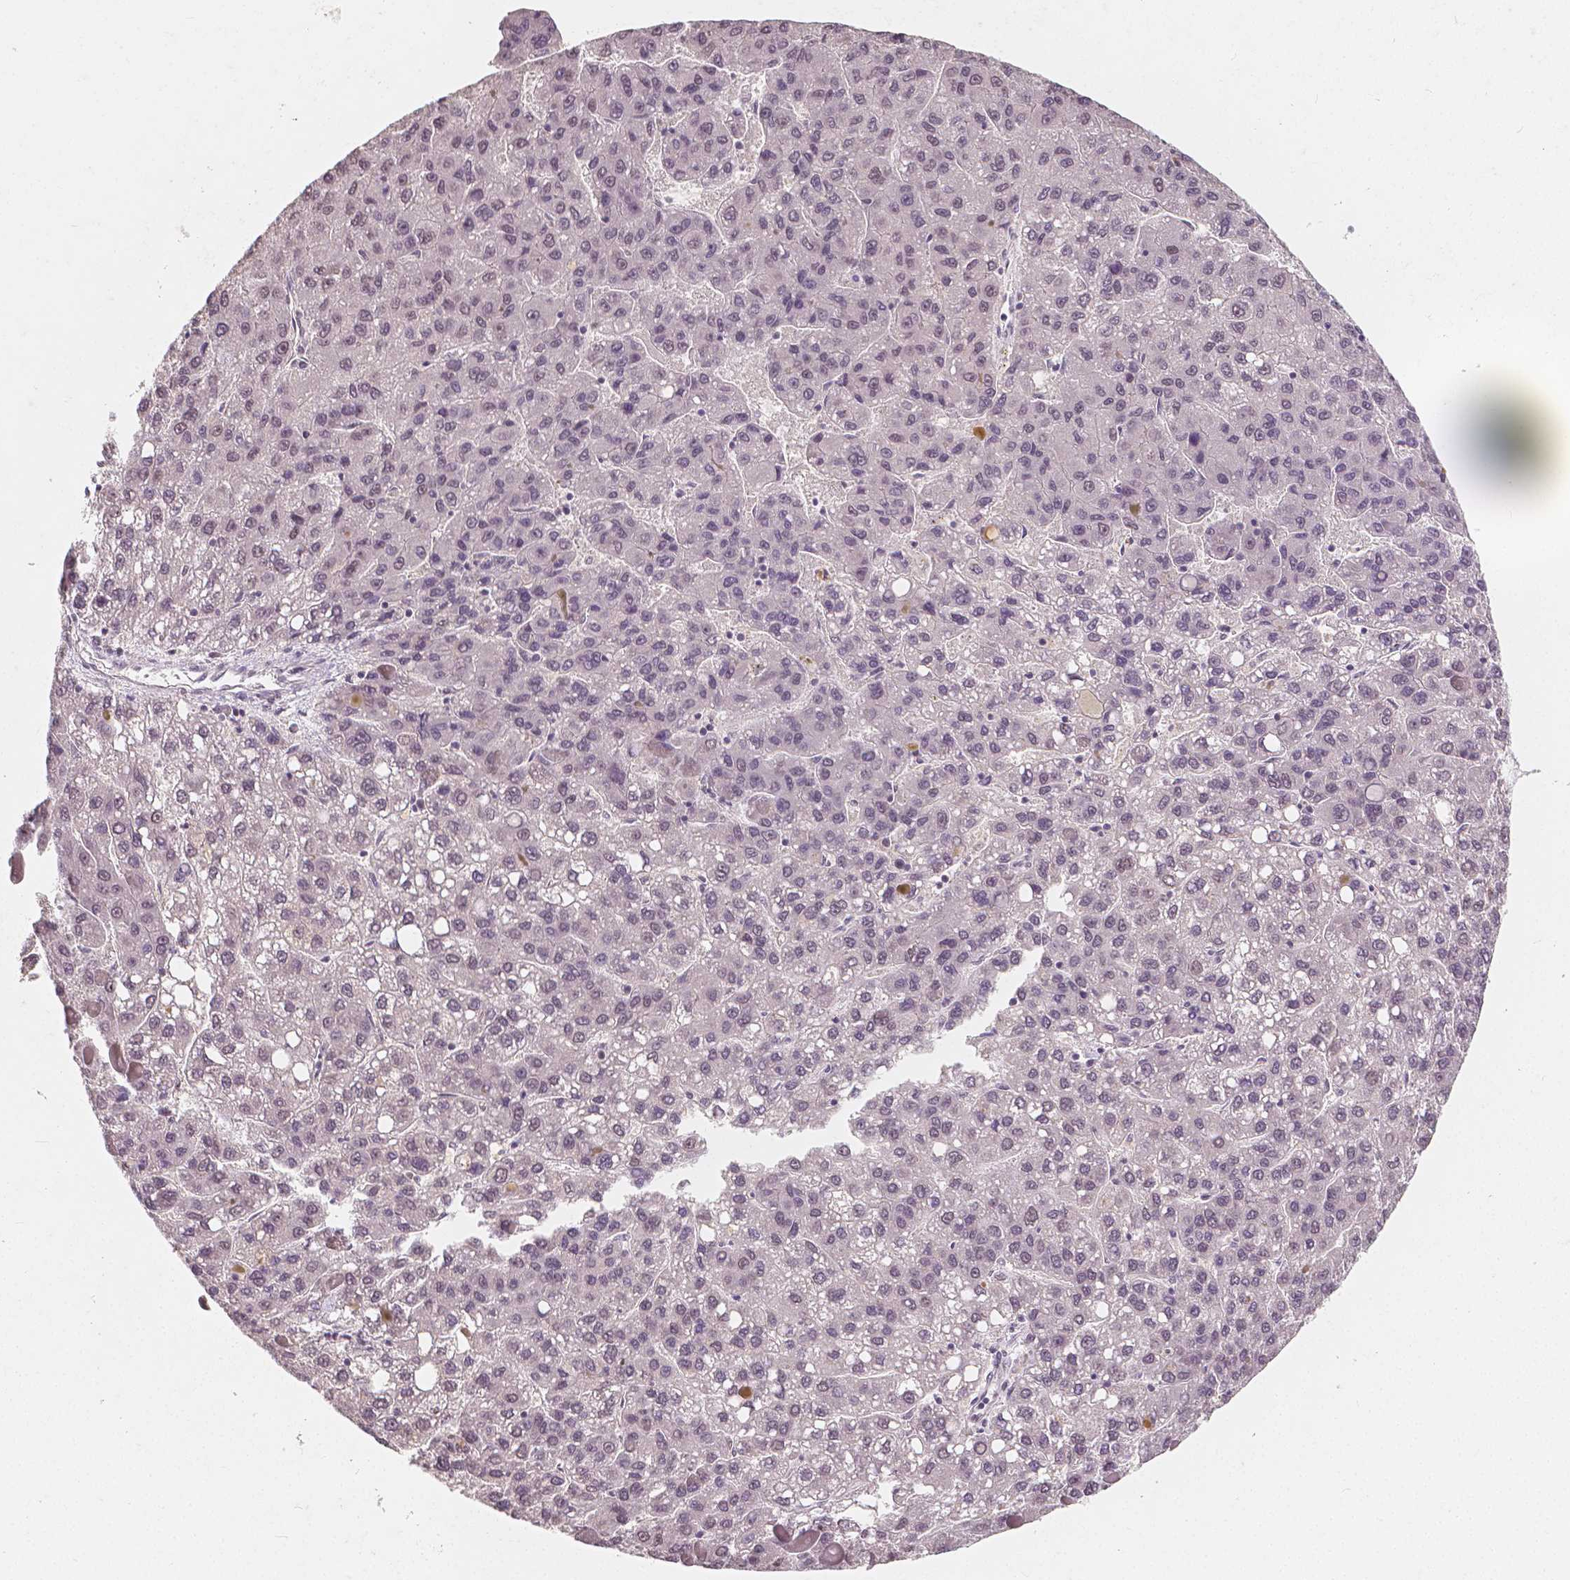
{"staining": {"intensity": "negative", "quantity": "none", "location": "none"}, "tissue": "liver cancer", "cell_type": "Tumor cells", "image_type": "cancer", "snomed": [{"axis": "morphology", "description": "Carcinoma, Hepatocellular, NOS"}, {"axis": "topography", "description": "Liver"}], "caption": "Tumor cells are negative for brown protein staining in liver cancer (hepatocellular carcinoma).", "gene": "NOLC1", "patient": {"sex": "female", "age": 82}}